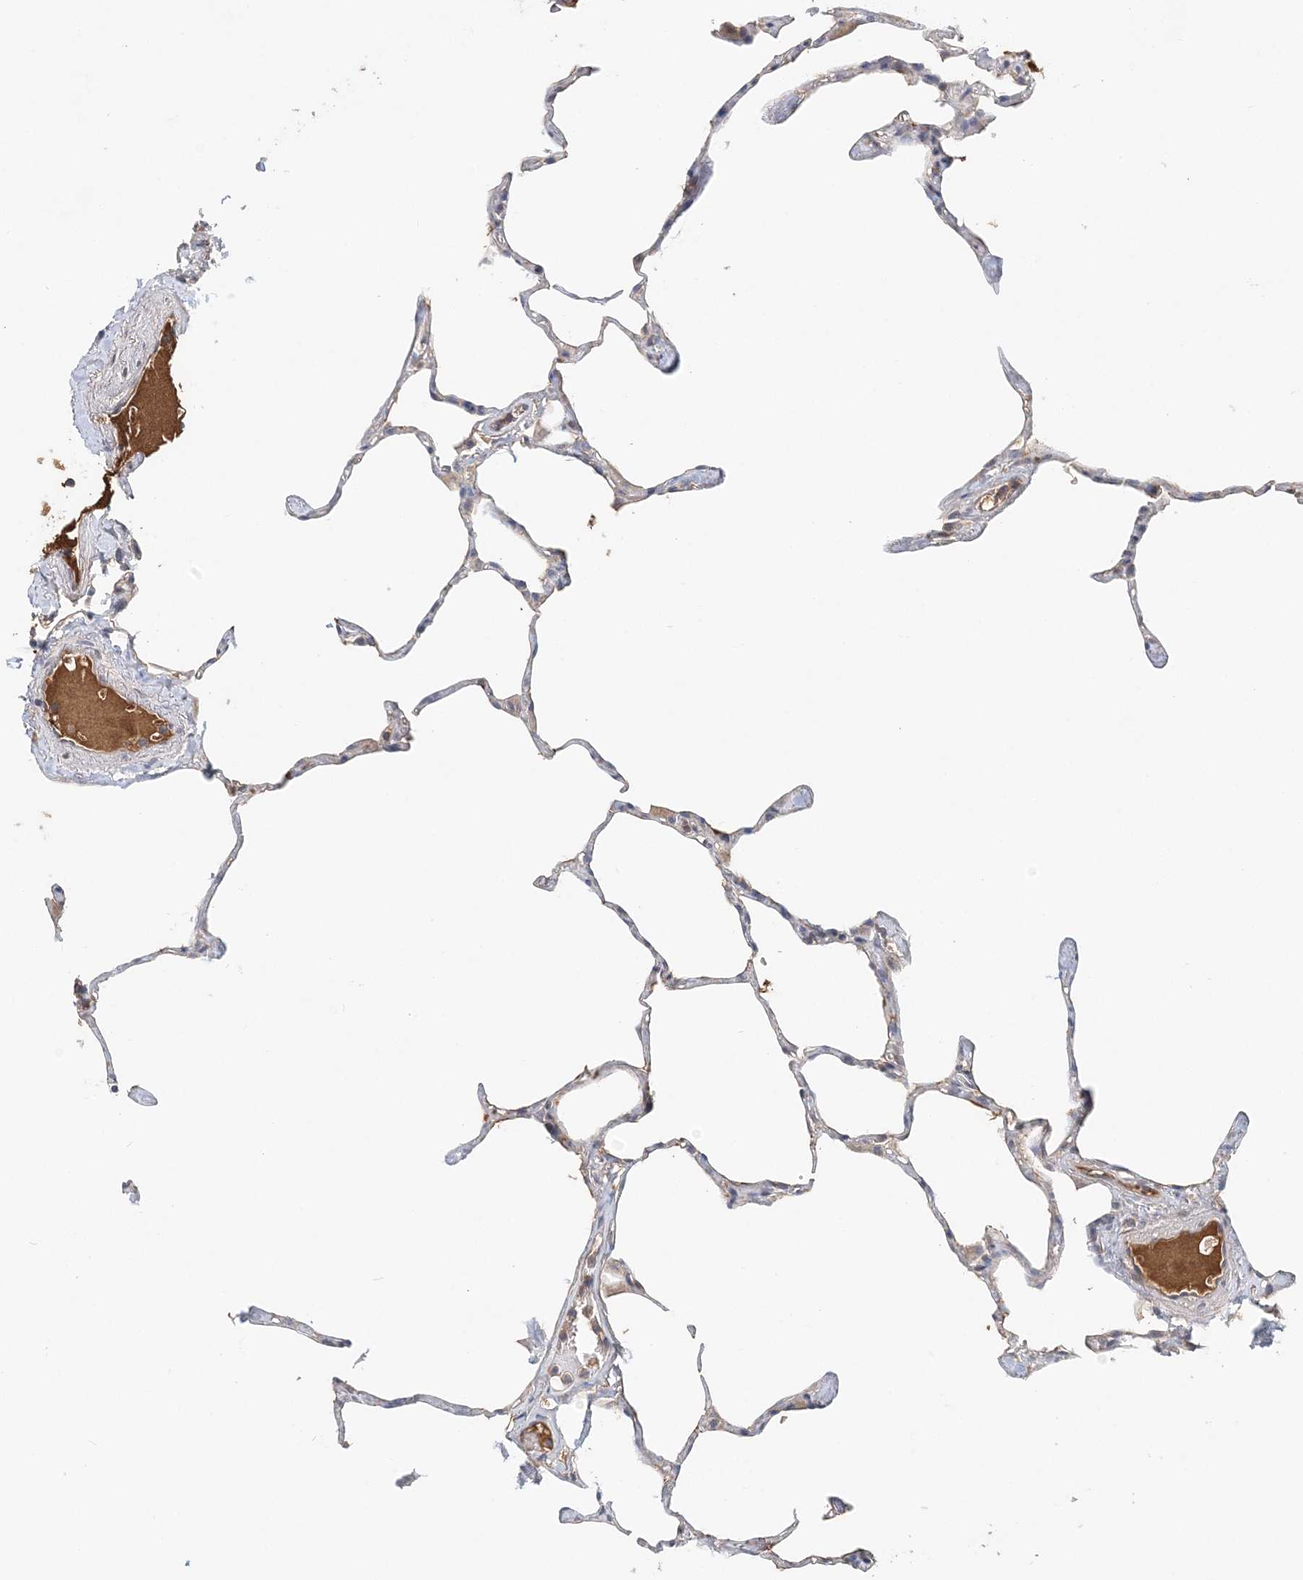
{"staining": {"intensity": "negative", "quantity": "none", "location": "none"}, "tissue": "lung", "cell_type": "Alveolar cells", "image_type": "normal", "snomed": [{"axis": "morphology", "description": "Normal tissue, NOS"}, {"axis": "topography", "description": "Lung"}], "caption": "DAB (3,3'-diaminobenzidine) immunohistochemical staining of normal lung demonstrates no significant expression in alveolar cells.", "gene": "SYCP3", "patient": {"sex": "male", "age": 65}}